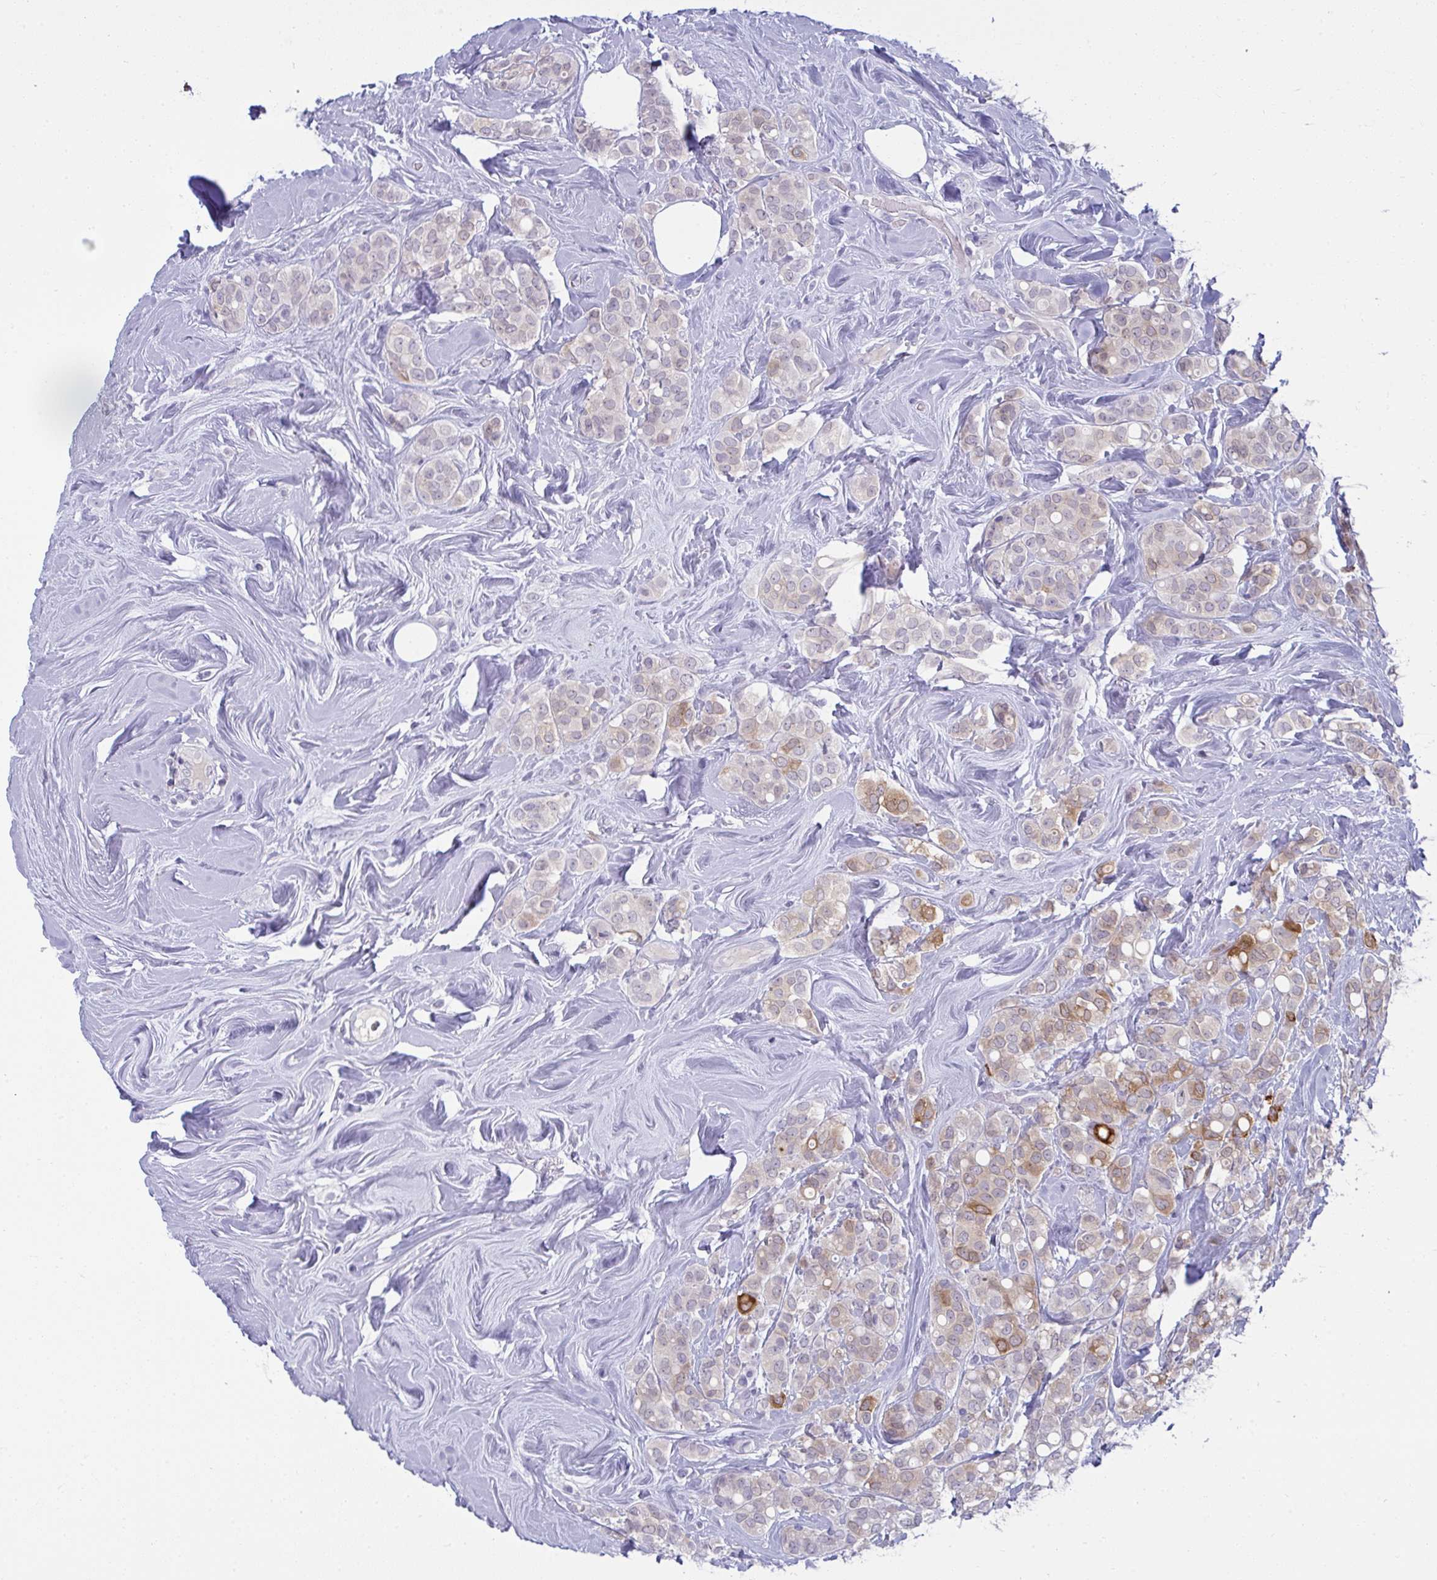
{"staining": {"intensity": "moderate", "quantity": "<25%", "location": "cytoplasmic/membranous"}, "tissue": "breast cancer", "cell_type": "Tumor cells", "image_type": "cancer", "snomed": [{"axis": "morphology", "description": "Lobular carcinoma"}, {"axis": "topography", "description": "Breast"}], "caption": "Immunohistochemistry micrograph of breast lobular carcinoma stained for a protein (brown), which displays low levels of moderate cytoplasmic/membranous expression in about <25% of tumor cells.", "gene": "RGPD5", "patient": {"sex": "female", "age": 68}}